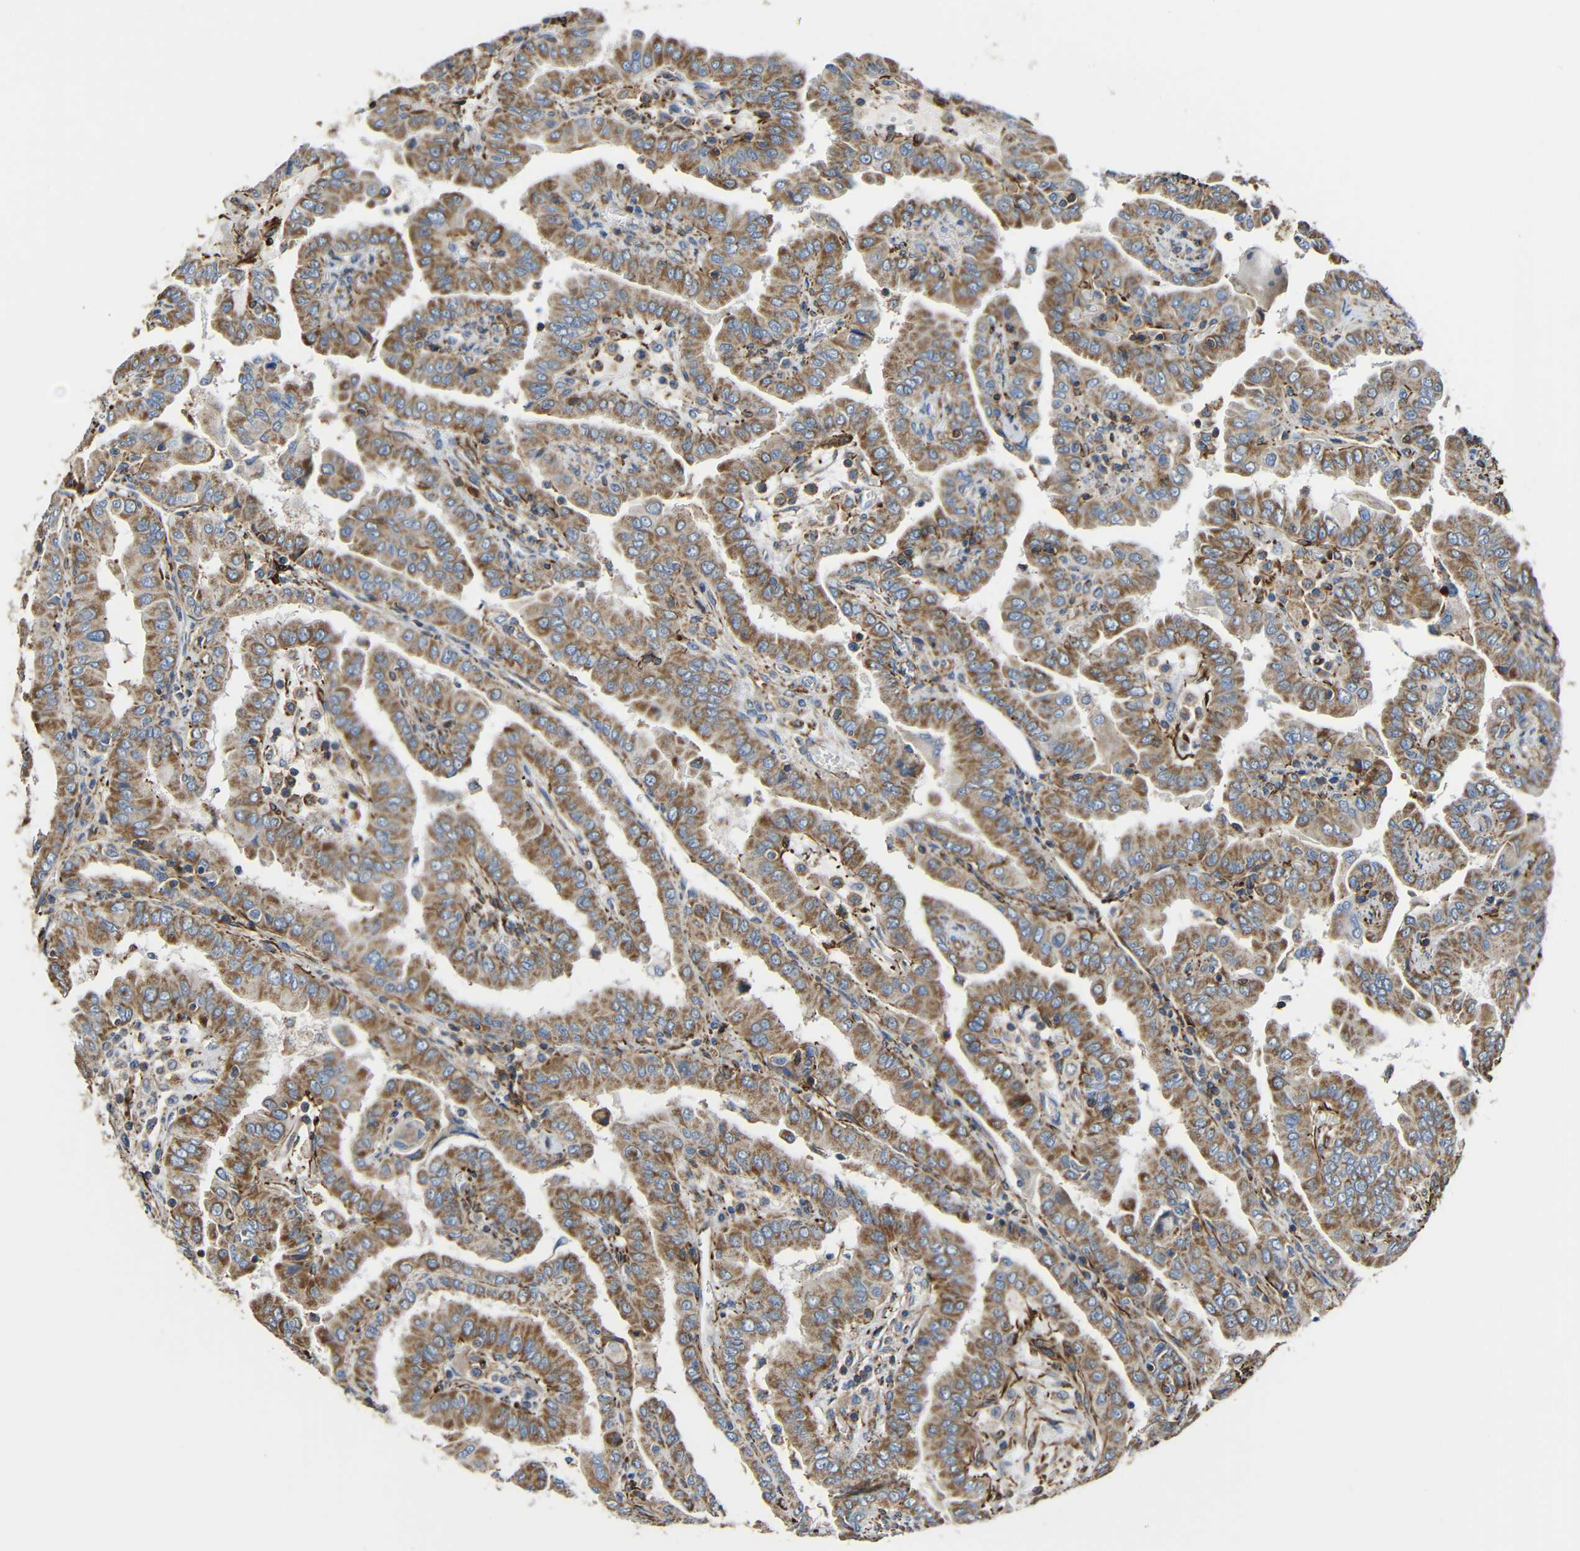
{"staining": {"intensity": "moderate", "quantity": ">75%", "location": "cytoplasmic/membranous"}, "tissue": "thyroid cancer", "cell_type": "Tumor cells", "image_type": "cancer", "snomed": [{"axis": "morphology", "description": "Papillary adenocarcinoma, NOS"}, {"axis": "topography", "description": "Thyroid gland"}], "caption": "This is a photomicrograph of IHC staining of papillary adenocarcinoma (thyroid), which shows moderate positivity in the cytoplasmic/membranous of tumor cells.", "gene": "IGSF10", "patient": {"sex": "male", "age": 33}}